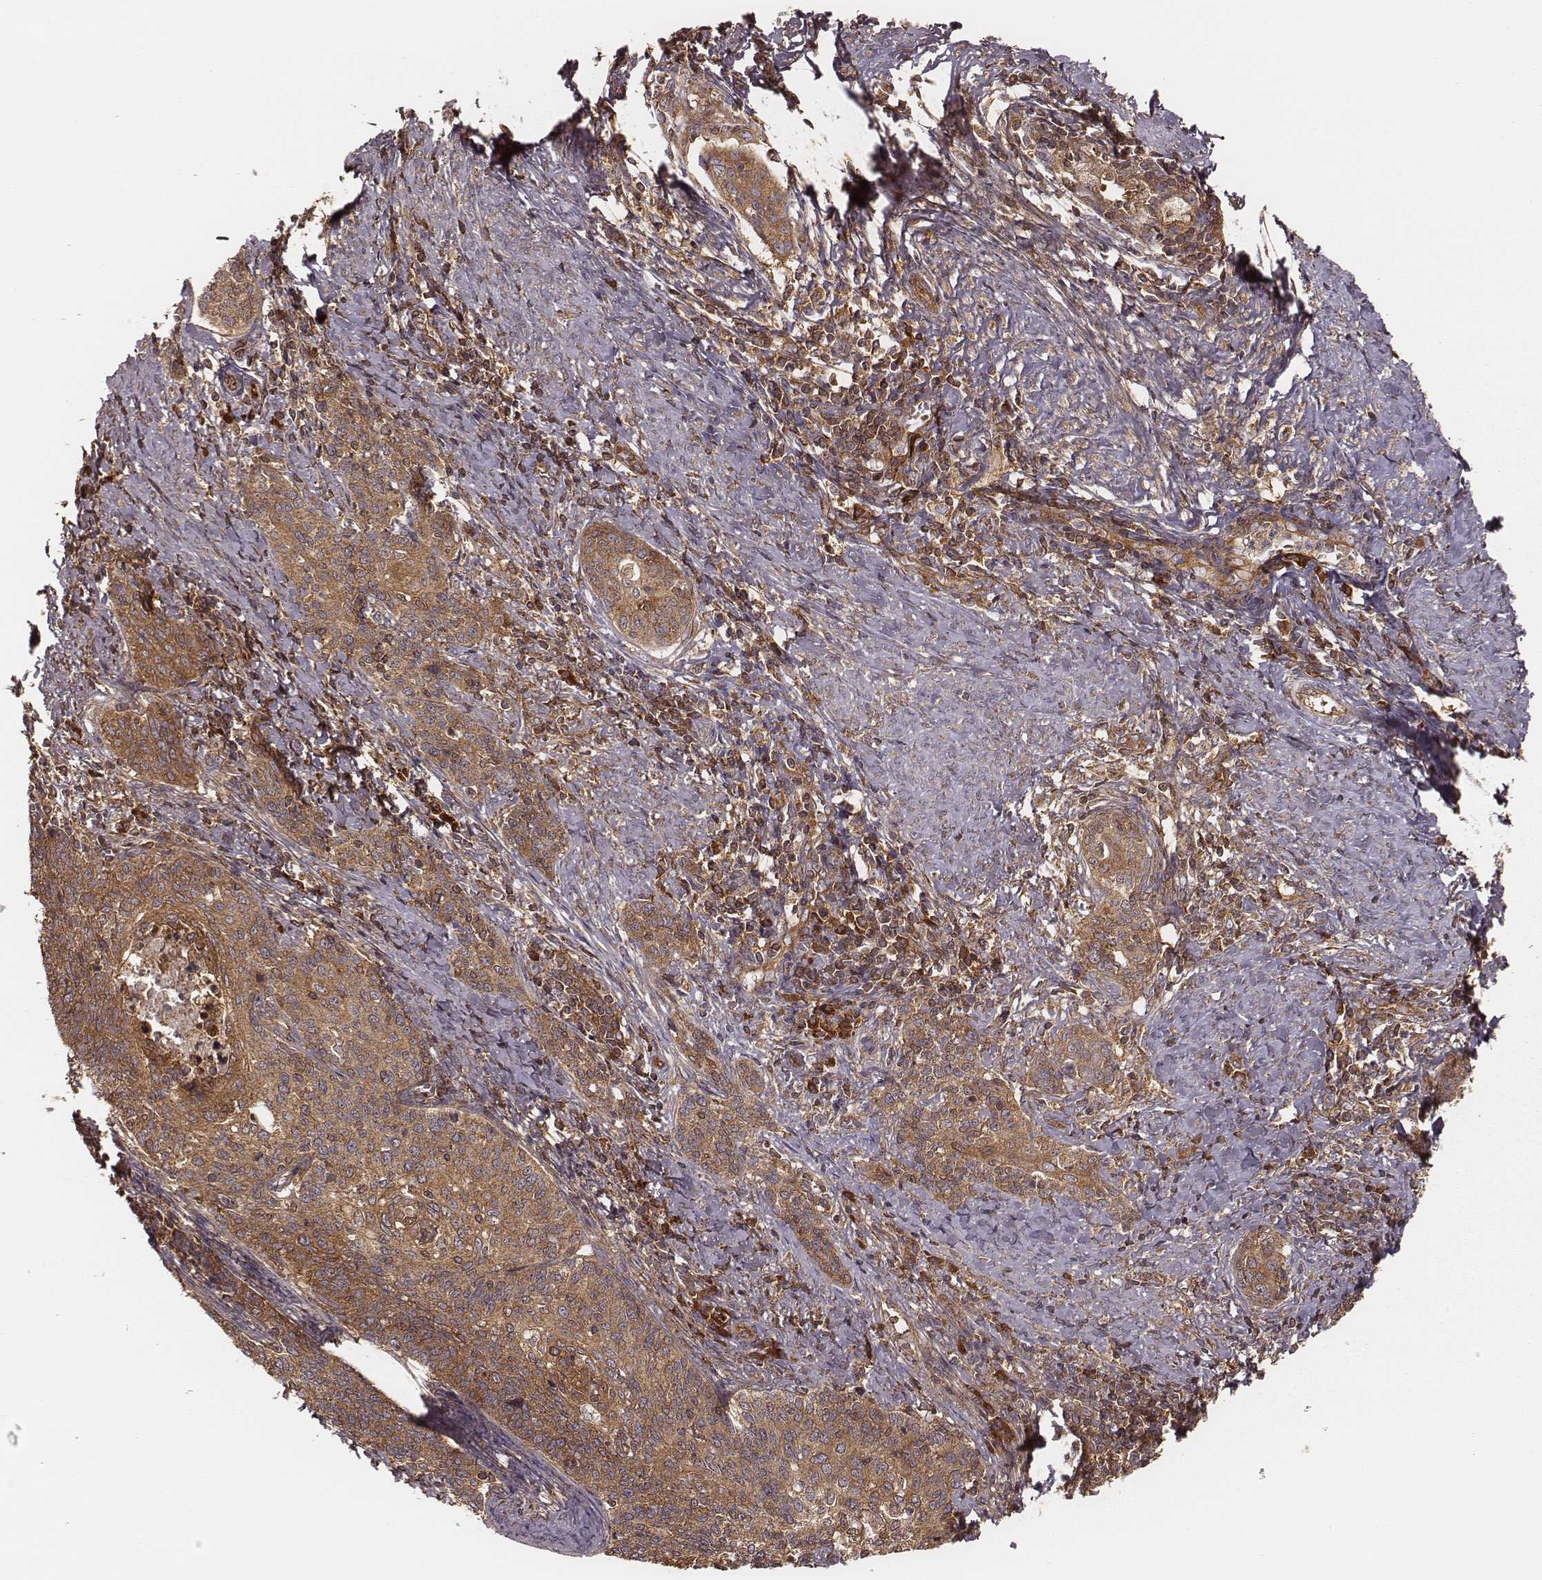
{"staining": {"intensity": "moderate", "quantity": ">75%", "location": "cytoplasmic/membranous"}, "tissue": "cervical cancer", "cell_type": "Tumor cells", "image_type": "cancer", "snomed": [{"axis": "morphology", "description": "Squamous cell carcinoma, NOS"}, {"axis": "topography", "description": "Cervix"}], "caption": "A histopathology image of cervical cancer (squamous cell carcinoma) stained for a protein exhibits moderate cytoplasmic/membranous brown staining in tumor cells.", "gene": "CARS1", "patient": {"sex": "female", "age": 39}}